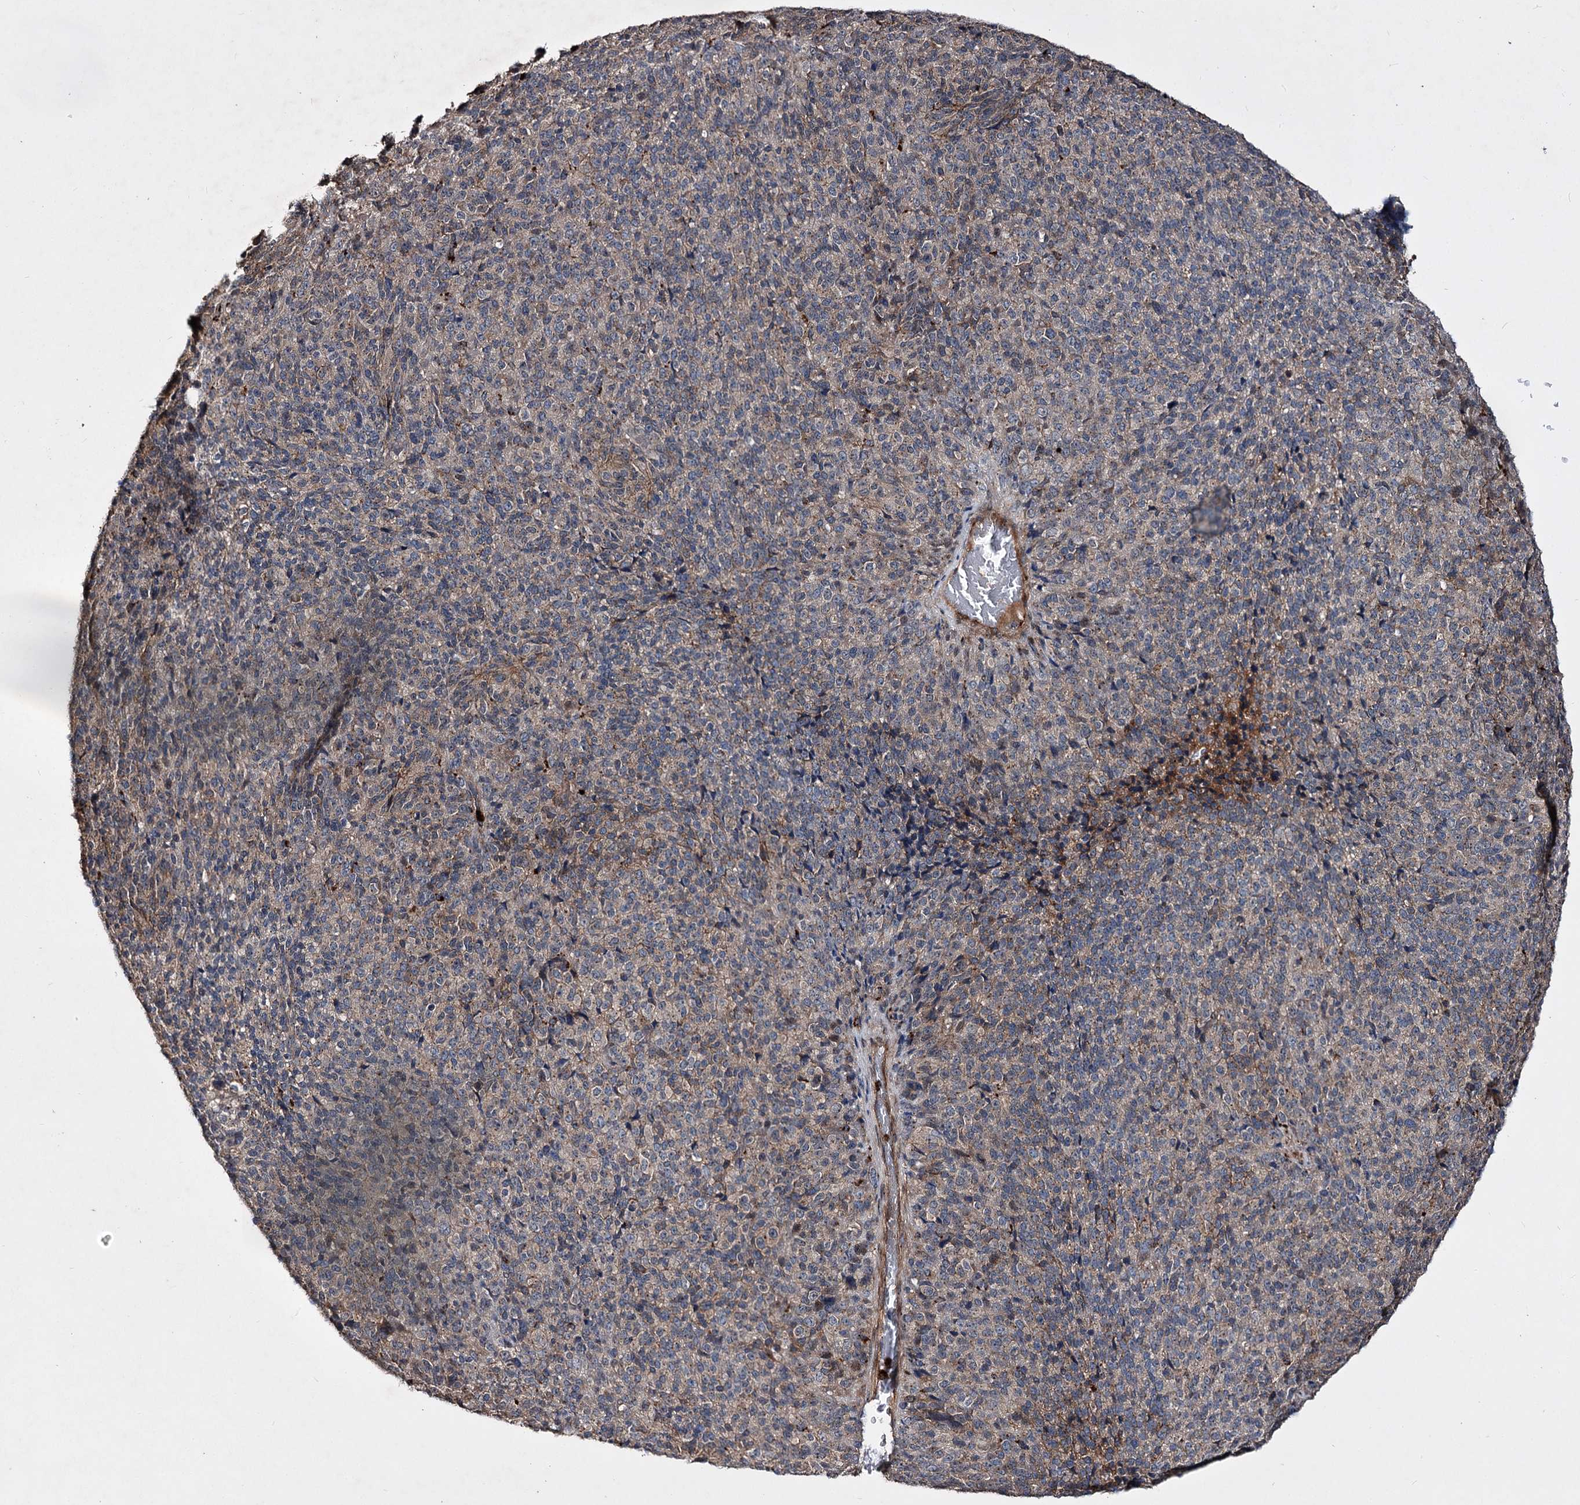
{"staining": {"intensity": "negative", "quantity": "none", "location": "none"}, "tissue": "melanoma", "cell_type": "Tumor cells", "image_type": "cancer", "snomed": [{"axis": "morphology", "description": "Malignant melanoma, Metastatic site"}, {"axis": "topography", "description": "Brain"}], "caption": "Melanoma was stained to show a protein in brown. There is no significant positivity in tumor cells.", "gene": "MINDY3", "patient": {"sex": "female", "age": 56}}